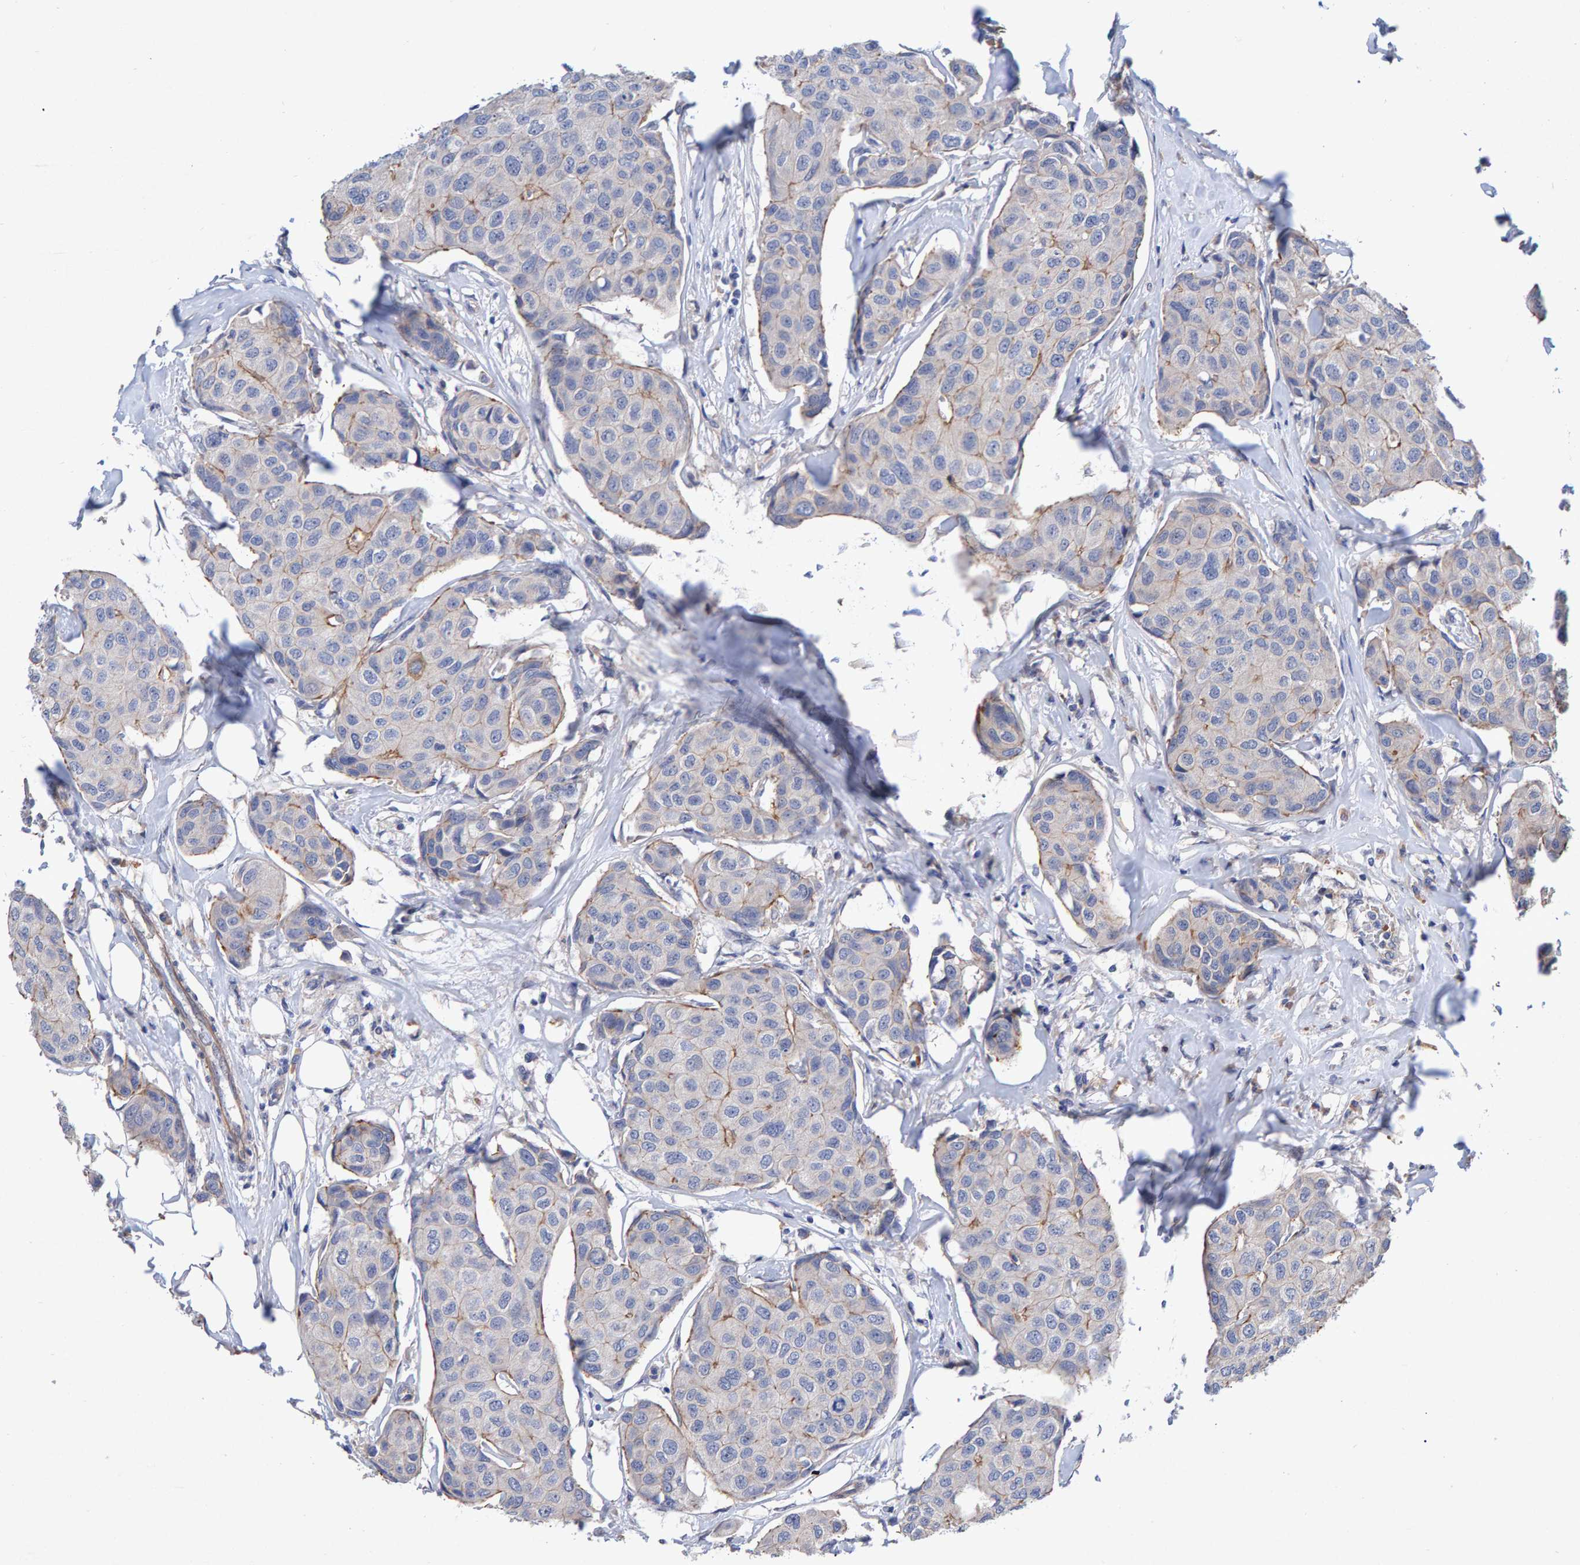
{"staining": {"intensity": "moderate", "quantity": "<25%", "location": "cytoplasmic/membranous"}, "tissue": "breast cancer", "cell_type": "Tumor cells", "image_type": "cancer", "snomed": [{"axis": "morphology", "description": "Duct carcinoma"}, {"axis": "topography", "description": "Breast"}], "caption": "Tumor cells reveal low levels of moderate cytoplasmic/membranous staining in about <25% of cells in intraductal carcinoma (breast).", "gene": "EFR3A", "patient": {"sex": "female", "age": 80}}